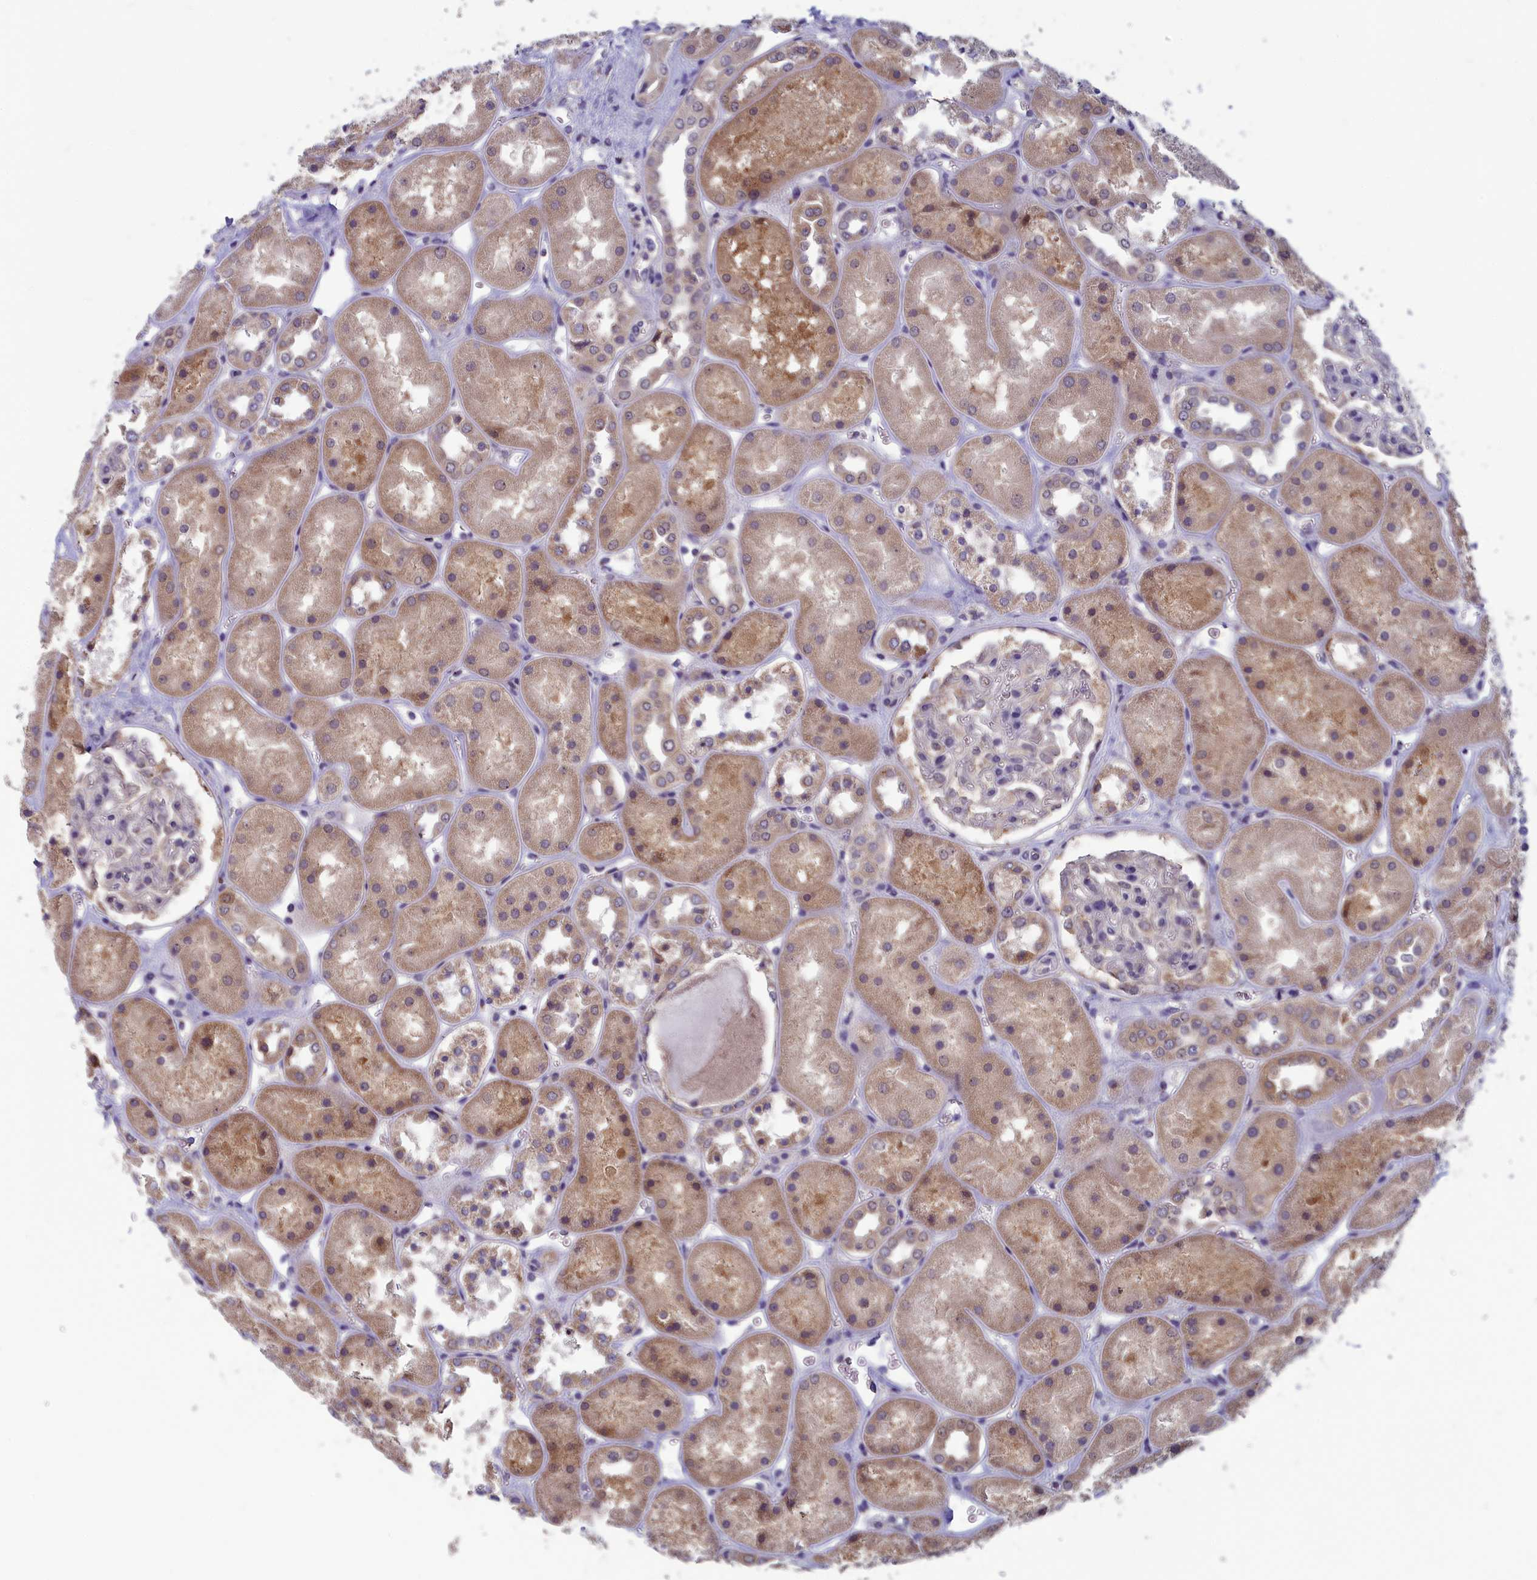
{"staining": {"intensity": "negative", "quantity": "none", "location": "none"}, "tissue": "kidney", "cell_type": "Cells in glomeruli", "image_type": "normal", "snomed": [{"axis": "morphology", "description": "Normal tissue, NOS"}, {"axis": "topography", "description": "Kidney"}], "caption": "The immunohistochemistry (IHC) photomicrograph has no significant expression in cells in glomeruli of kidney.", "gene": "MRI1", "patient": {"sex": "male", "age": 70}}